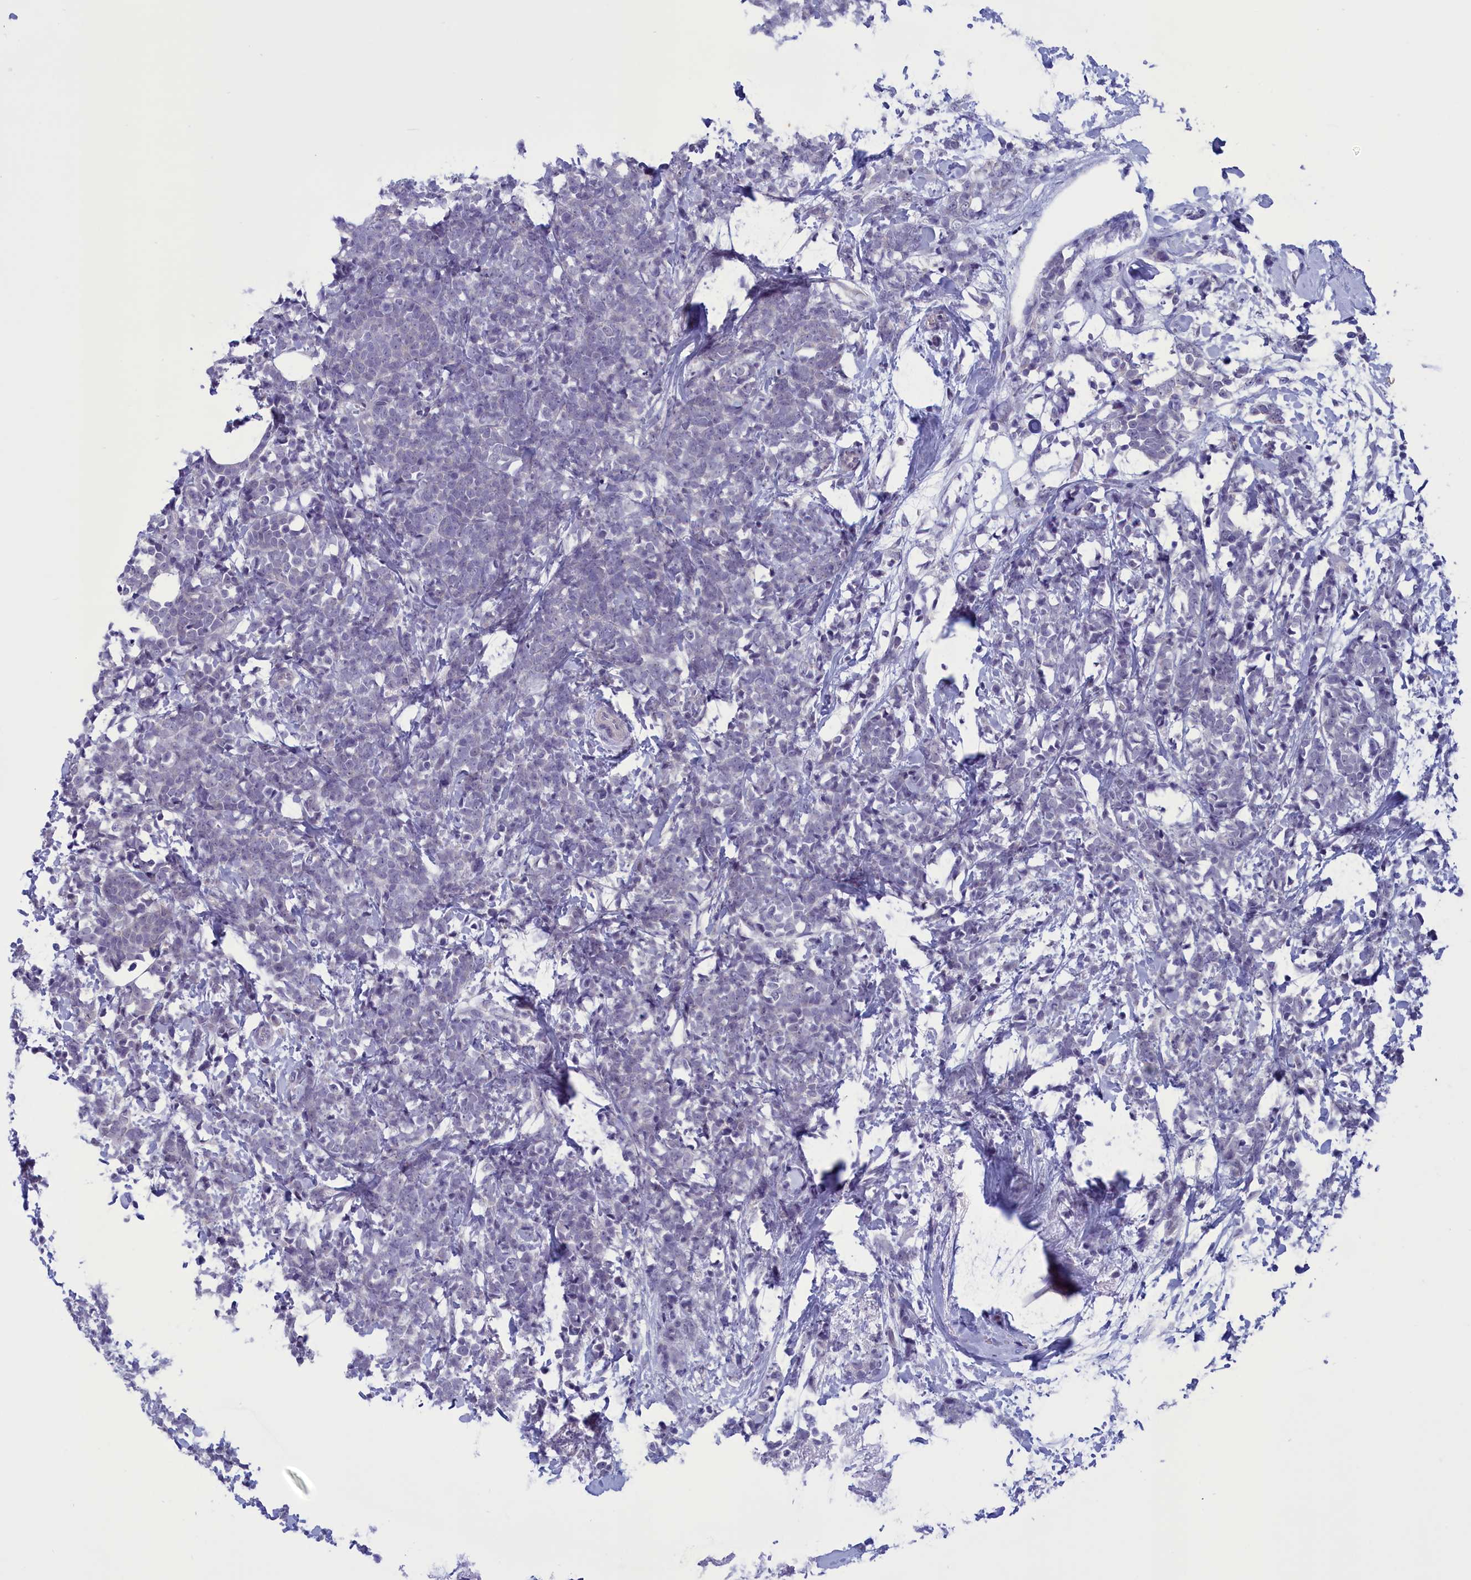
{"staining": {"intensity": "negative", "quantity": "none", "location": "none"}, "tissue": "breast cancer", "cell_type": "Tumor cells", "image_type": "cancer", "snomed": [{"axis": "morphology", "description": "Lobular carcinoma"}, {"axis": "topography", "description": "Breast"}], "caption": "This is an IHC micrograph of human breast cancer (lobular carcinoma). There is no expression in tumor cells.", "gene": "ELOA2", "patient": {"sex": "female", "age": 58}}